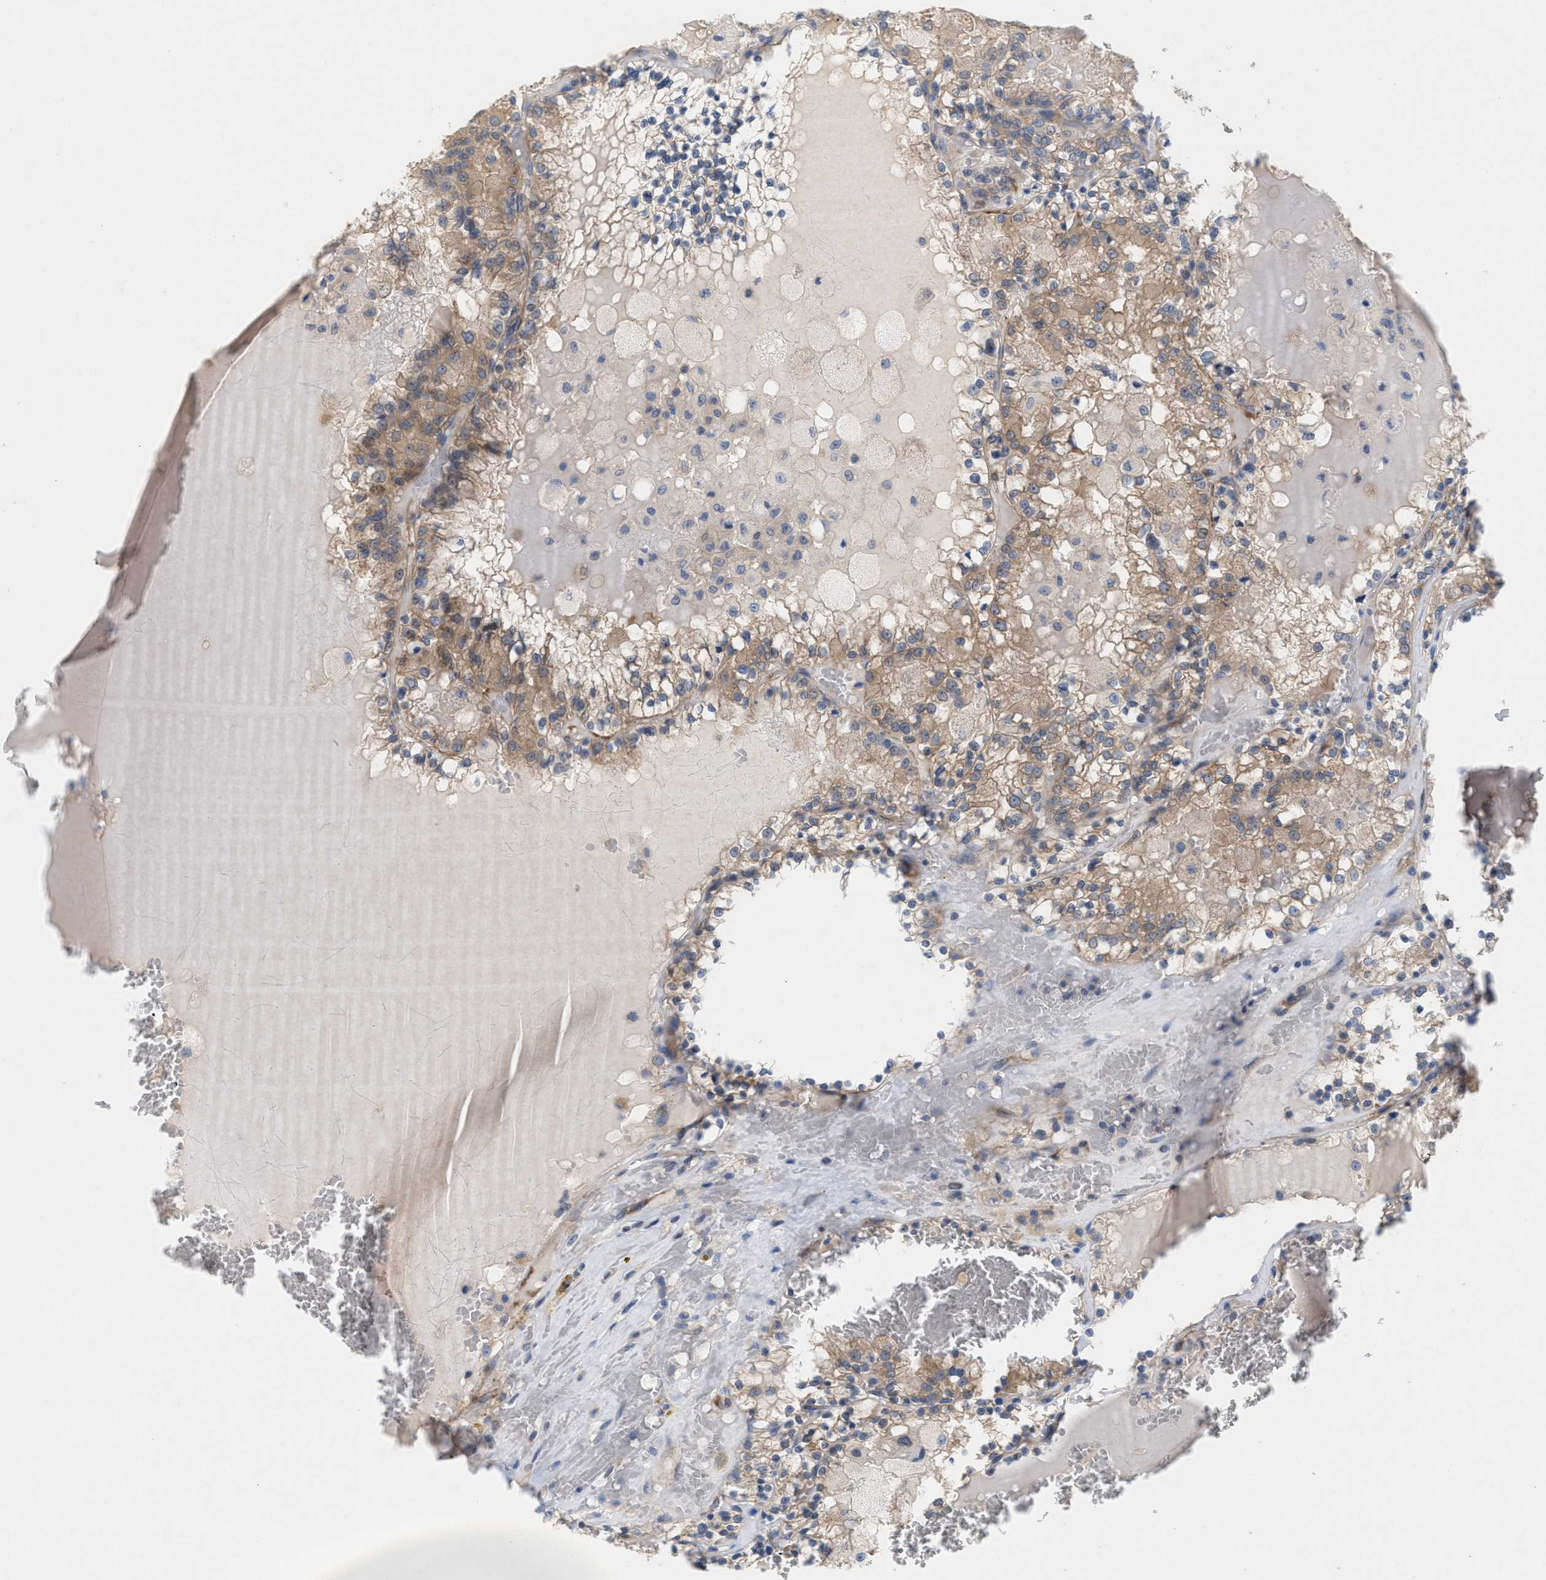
{"staining": {"intensity": "weak", "quantity": ">75%", "location": "cytoplasmic/membranous"}, "tissue": "renal cancer", "cell_type": "Tumor cells", "image_type": "cancer", "snomed": [{"axis": "morphology", "description": "Adenocarcinoma, NOS"}, {"axis": "topography", "description": "Kidney"}], "caption": "Renal cancer (adenocarcinoma) tissue demonstrates weak cytoplasmic/membranous expression in approximately >75% of tumor cells, visualized by immunohistochemistry.", "gene": "UBAP2", "patient": {"sex": "female", "age": 56}}